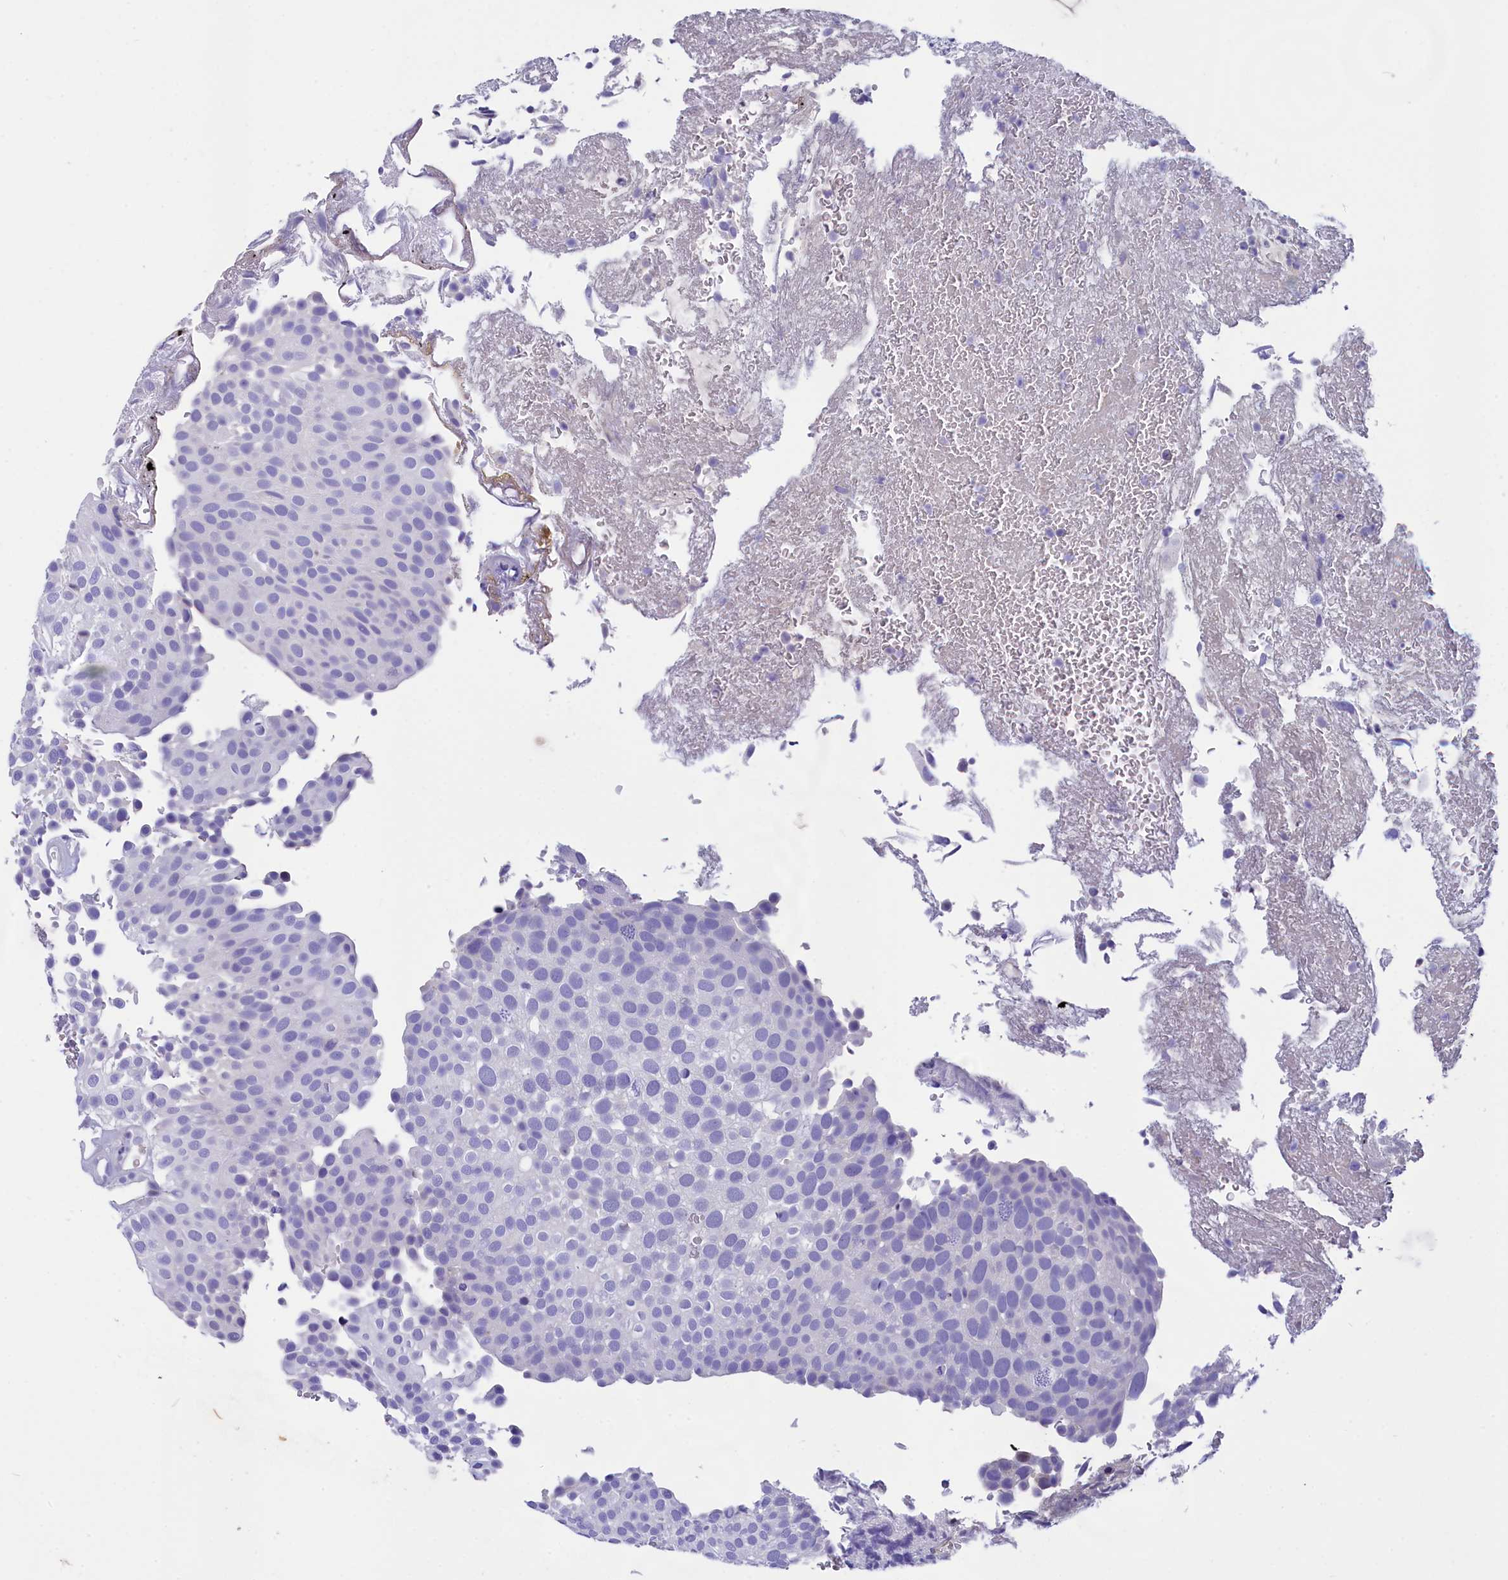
{"staining": {"intensity": "negative", "quantity": "none", "location": "none"}, "tissue": "urothelial cancer", "cell_type": "Tumor cells", "image_type": "cancer", "snomed": [{"axis": "morphology", "description": "Urothelial carcinoma, Low grade"}, {"axis": "topography", "description": "Urinary bladder"}], "caption": "High magnification brightfield microscopy of urothelial carcinoma (low-grade) stained with DAB (brown) and counterstained with hematoxylin (blue): tumor cells show no significant staining.", "gene": "NKPD1", "patient": {"sex": "male", "age": 78}}